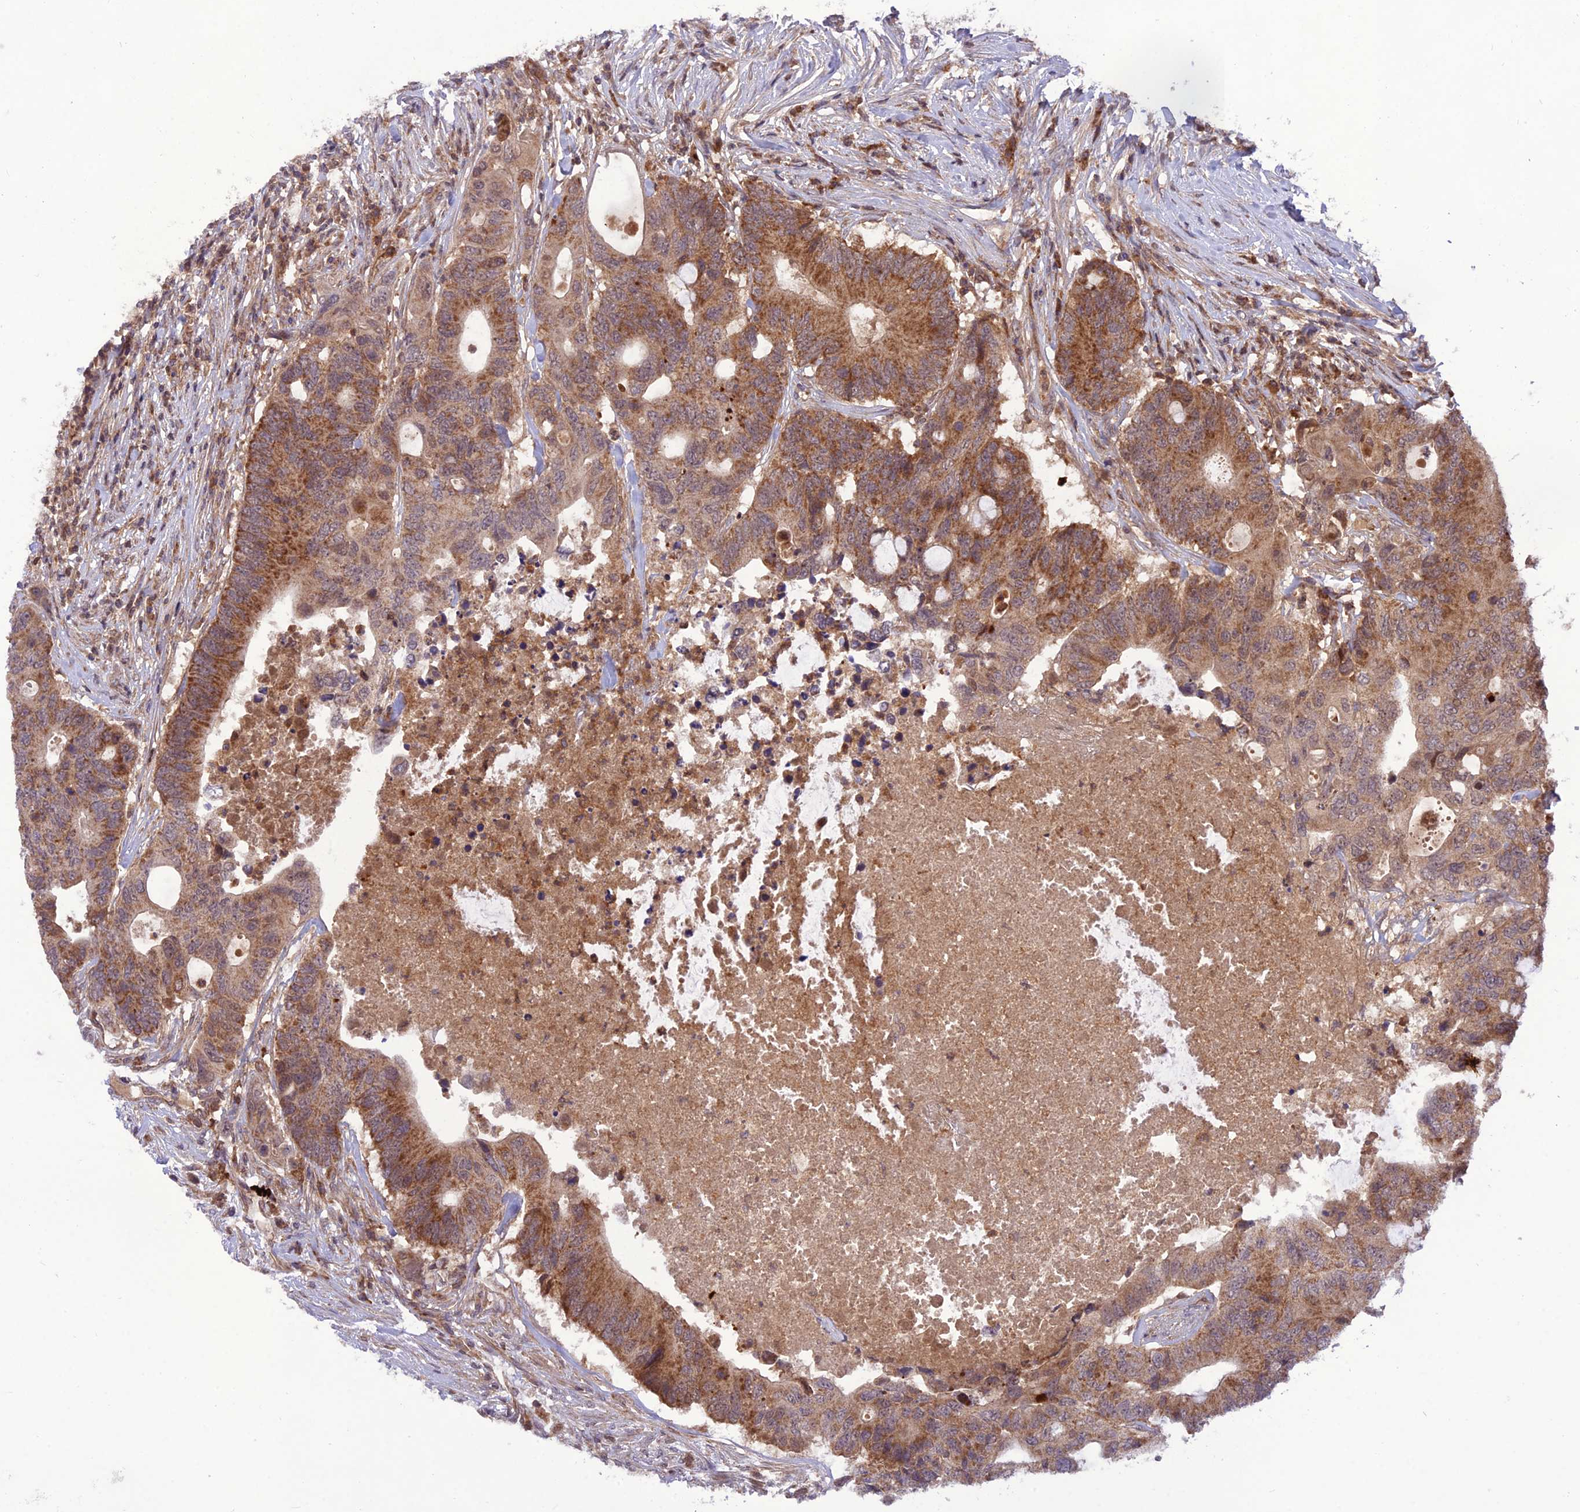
{"staining": {"intensity": "moderate", "quantity": ">75%", "location": "cytoplasmic/membranous"}, "tissue": "colorectal cancer", "cell_type": "Tumor cells", "image_type": "cancer", "snomed": [{"axis": "morphology", "description": "Adenocarcinoma, NOS"}, {"axis": "topography", "description": "Colon"}], "caption": "Adenocarcinoma (colorectal) was stained to show a protein in brown. There is medium levels of moderate cytoplasmic/membranous expression in about >75% of tumor cells. The protein is stained brown, and the nuclei are stained in blue (DAB (3,3'-diaminobenzidine) IHC with brightfield microscopy, high magnification).", "gene": "NDUFC1", "patient": {"sex": "male", "age": 71}}